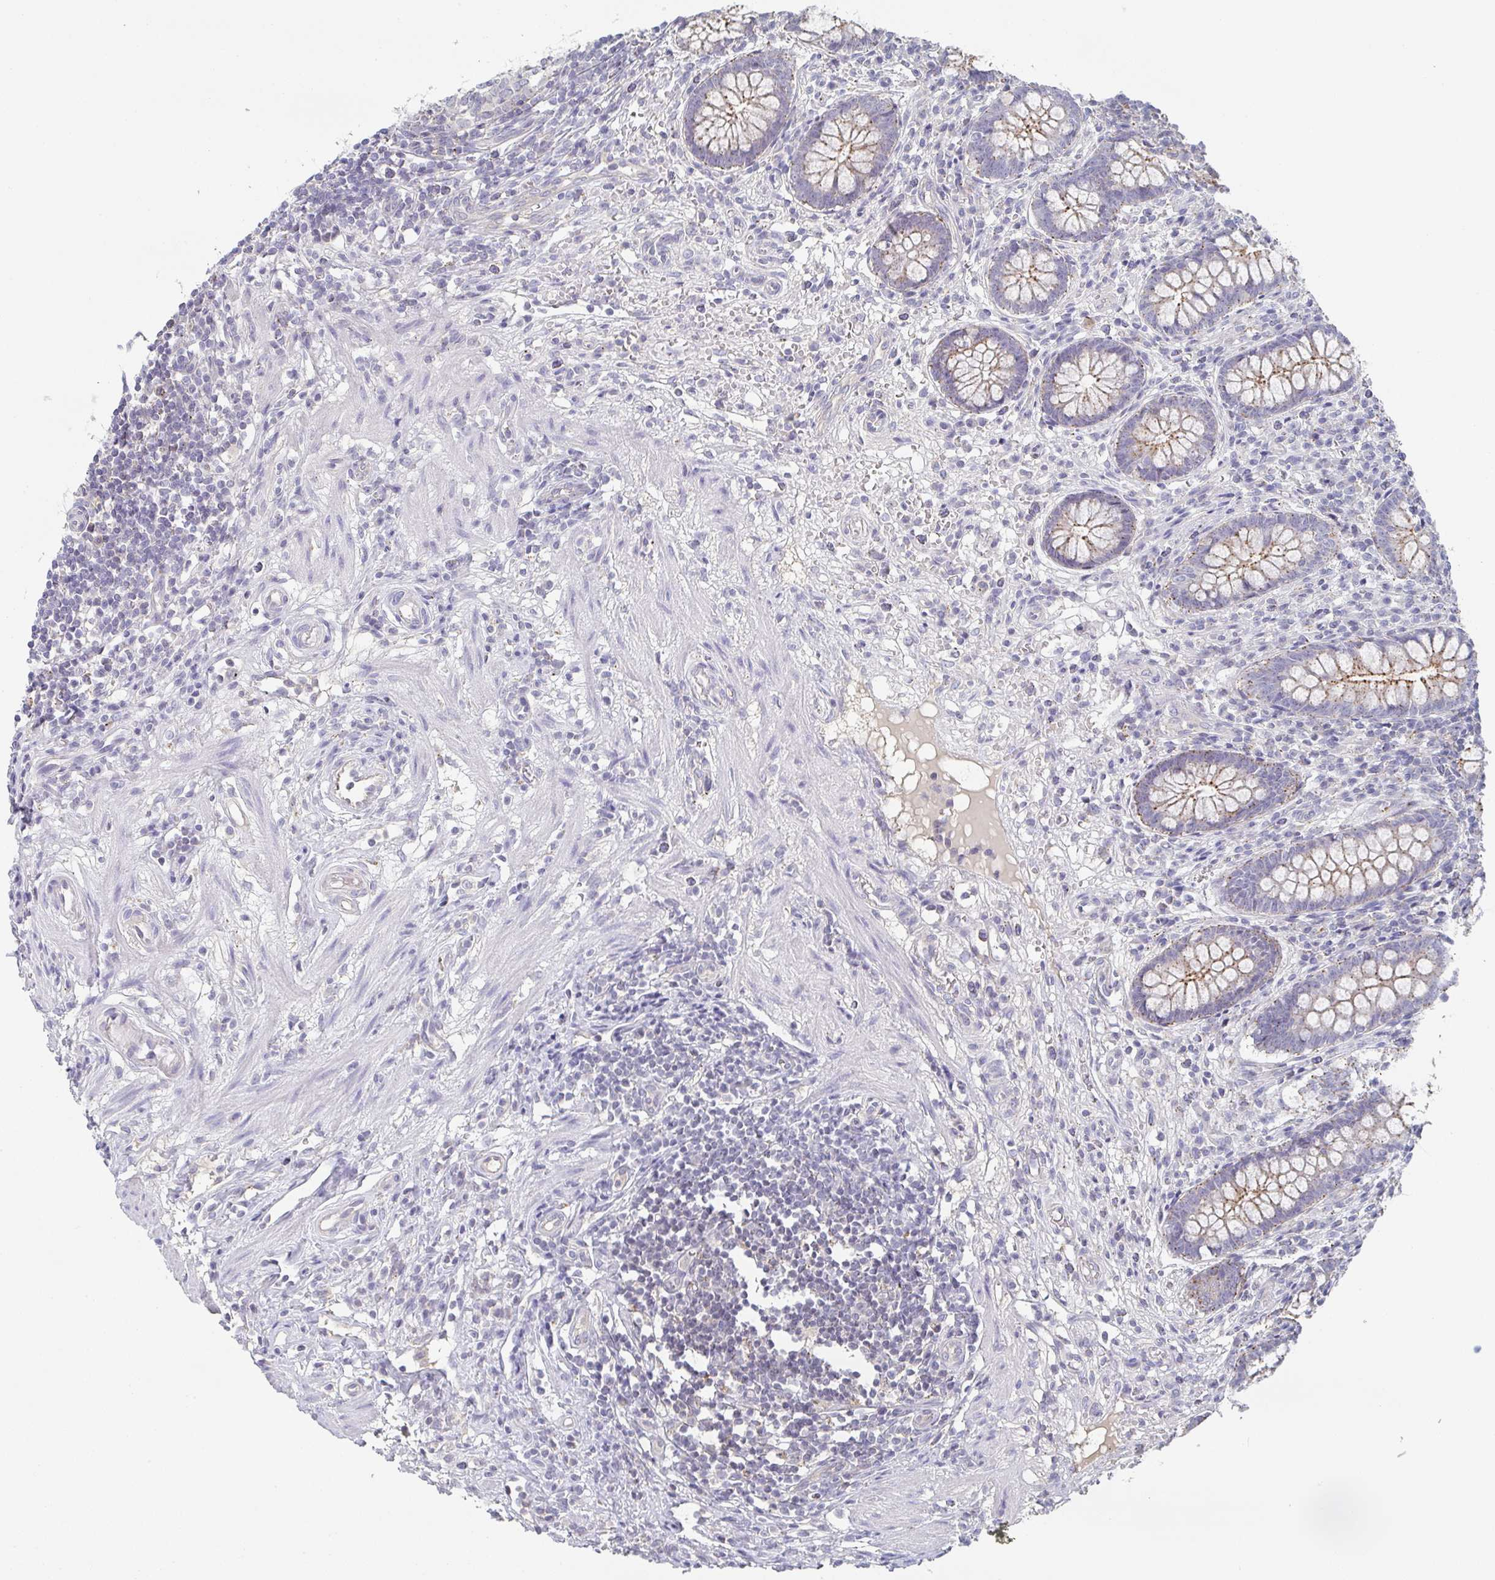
{"staining": {"intensity": "moderate", "quantity": "25%-75%", "location": "cytoplasmic/membranous"}, "tissue": "appendix", "cell_type": "Glandular cells", "image_type": "normal", "snomed": [{"axis": "morphology", "description": "Normal tissue, NOS"}, {"axis": "topography", "description": "Appendix"}], "caption": "Appendix stained with immunohistochemistry (IHC) shows moderate cytoplasmic/membranous expression in approximately 25%-75% of glandular cells.", "gene": "CHMP5", "patient": {"sex": "female", "age": 56}}